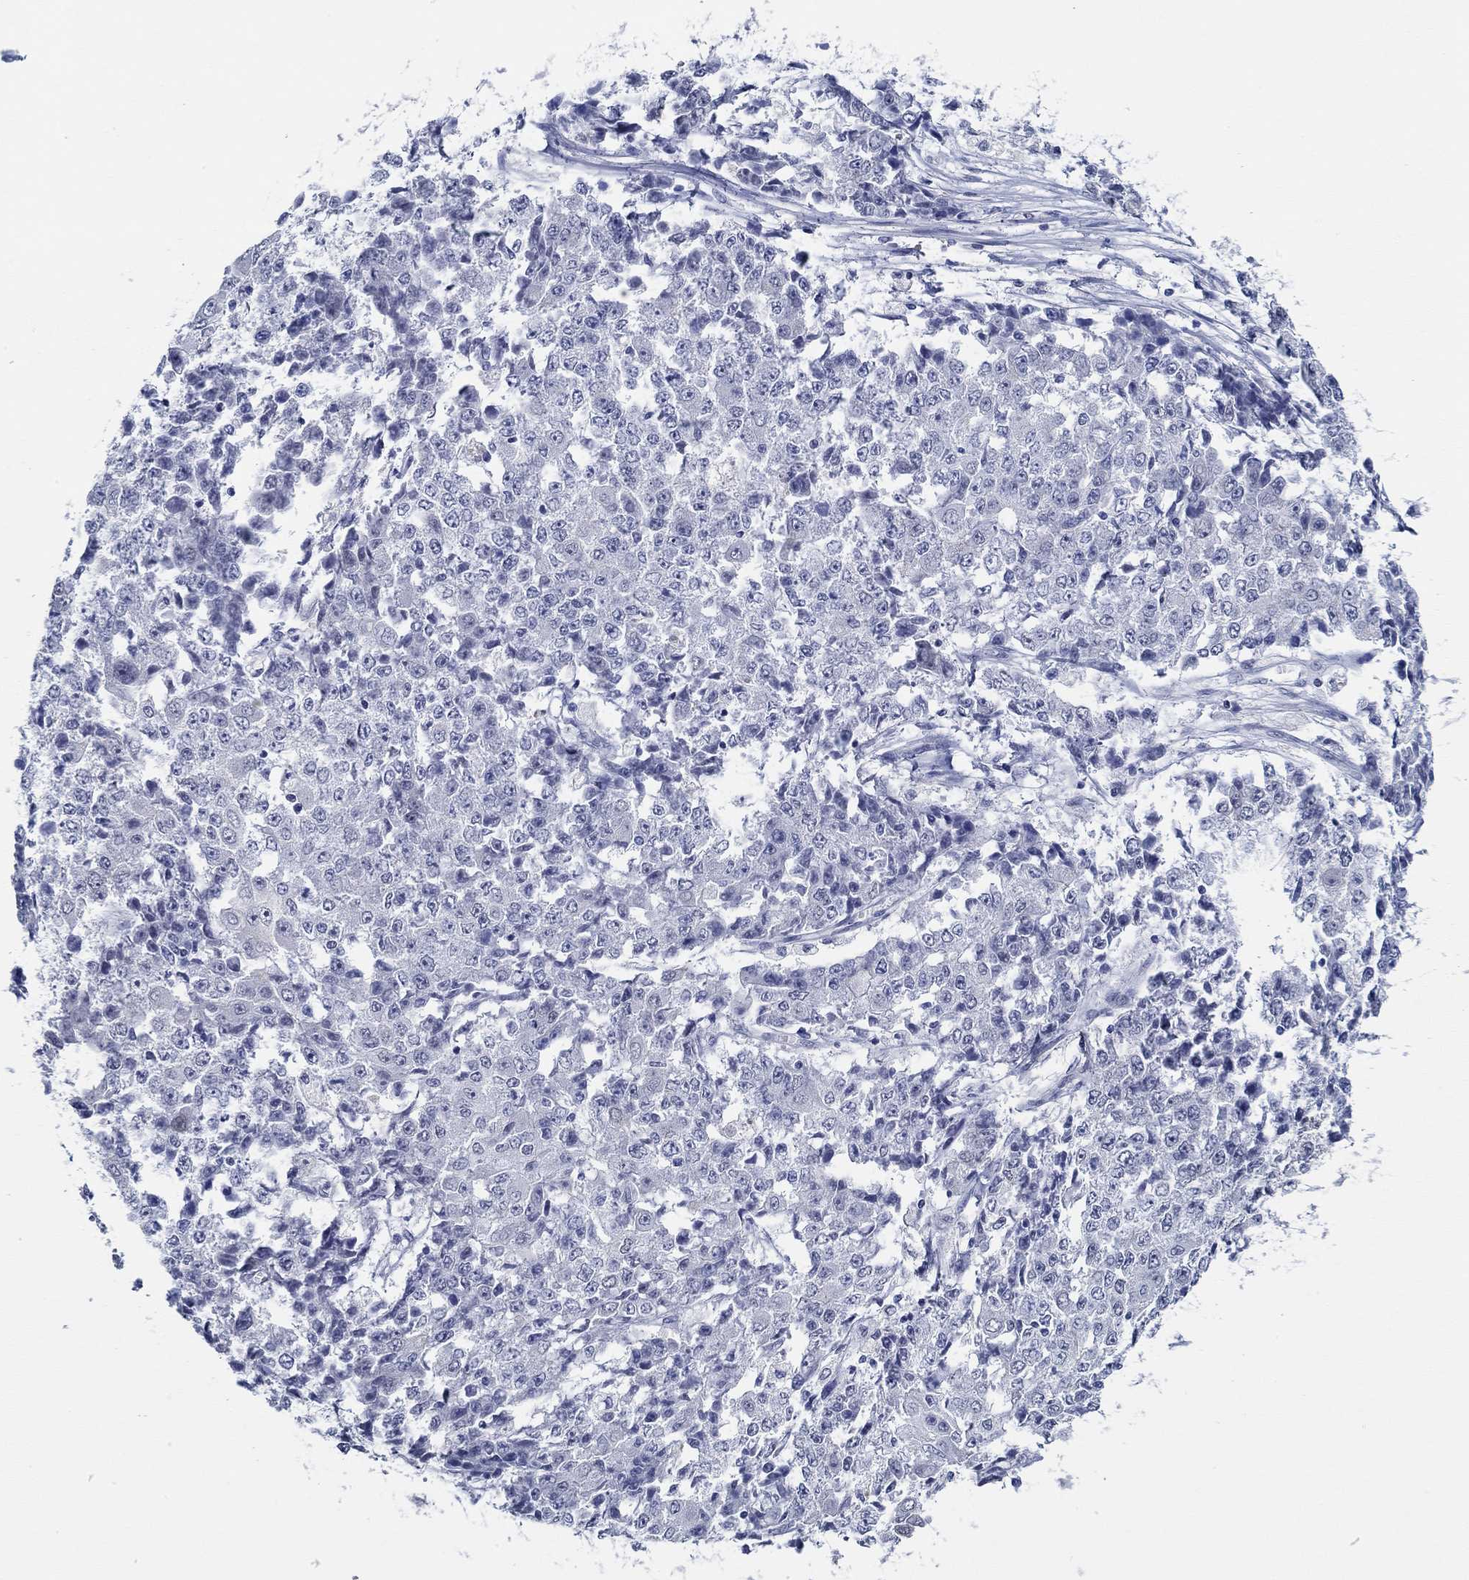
{"staining": {"intensity": "negative", "quantity": "none", "location": "none"}, "tissue": "ovarian cancer", "cell_type": "Tumor cells", "image_type": "cancer", "snomed": [{"axis": "morphology", "description": "Carcinoma, endometroid"}, {"axis": "topography", "description": "Ovary"}], "caption": "Immunohistochemistry histopathology image of neoplastic tissue: ovarian cancer stained with DAB shows no significant protein staining in tumor cells.", "gene": "SLC34A1", "patient": {"sex": "female", "age": 42}}